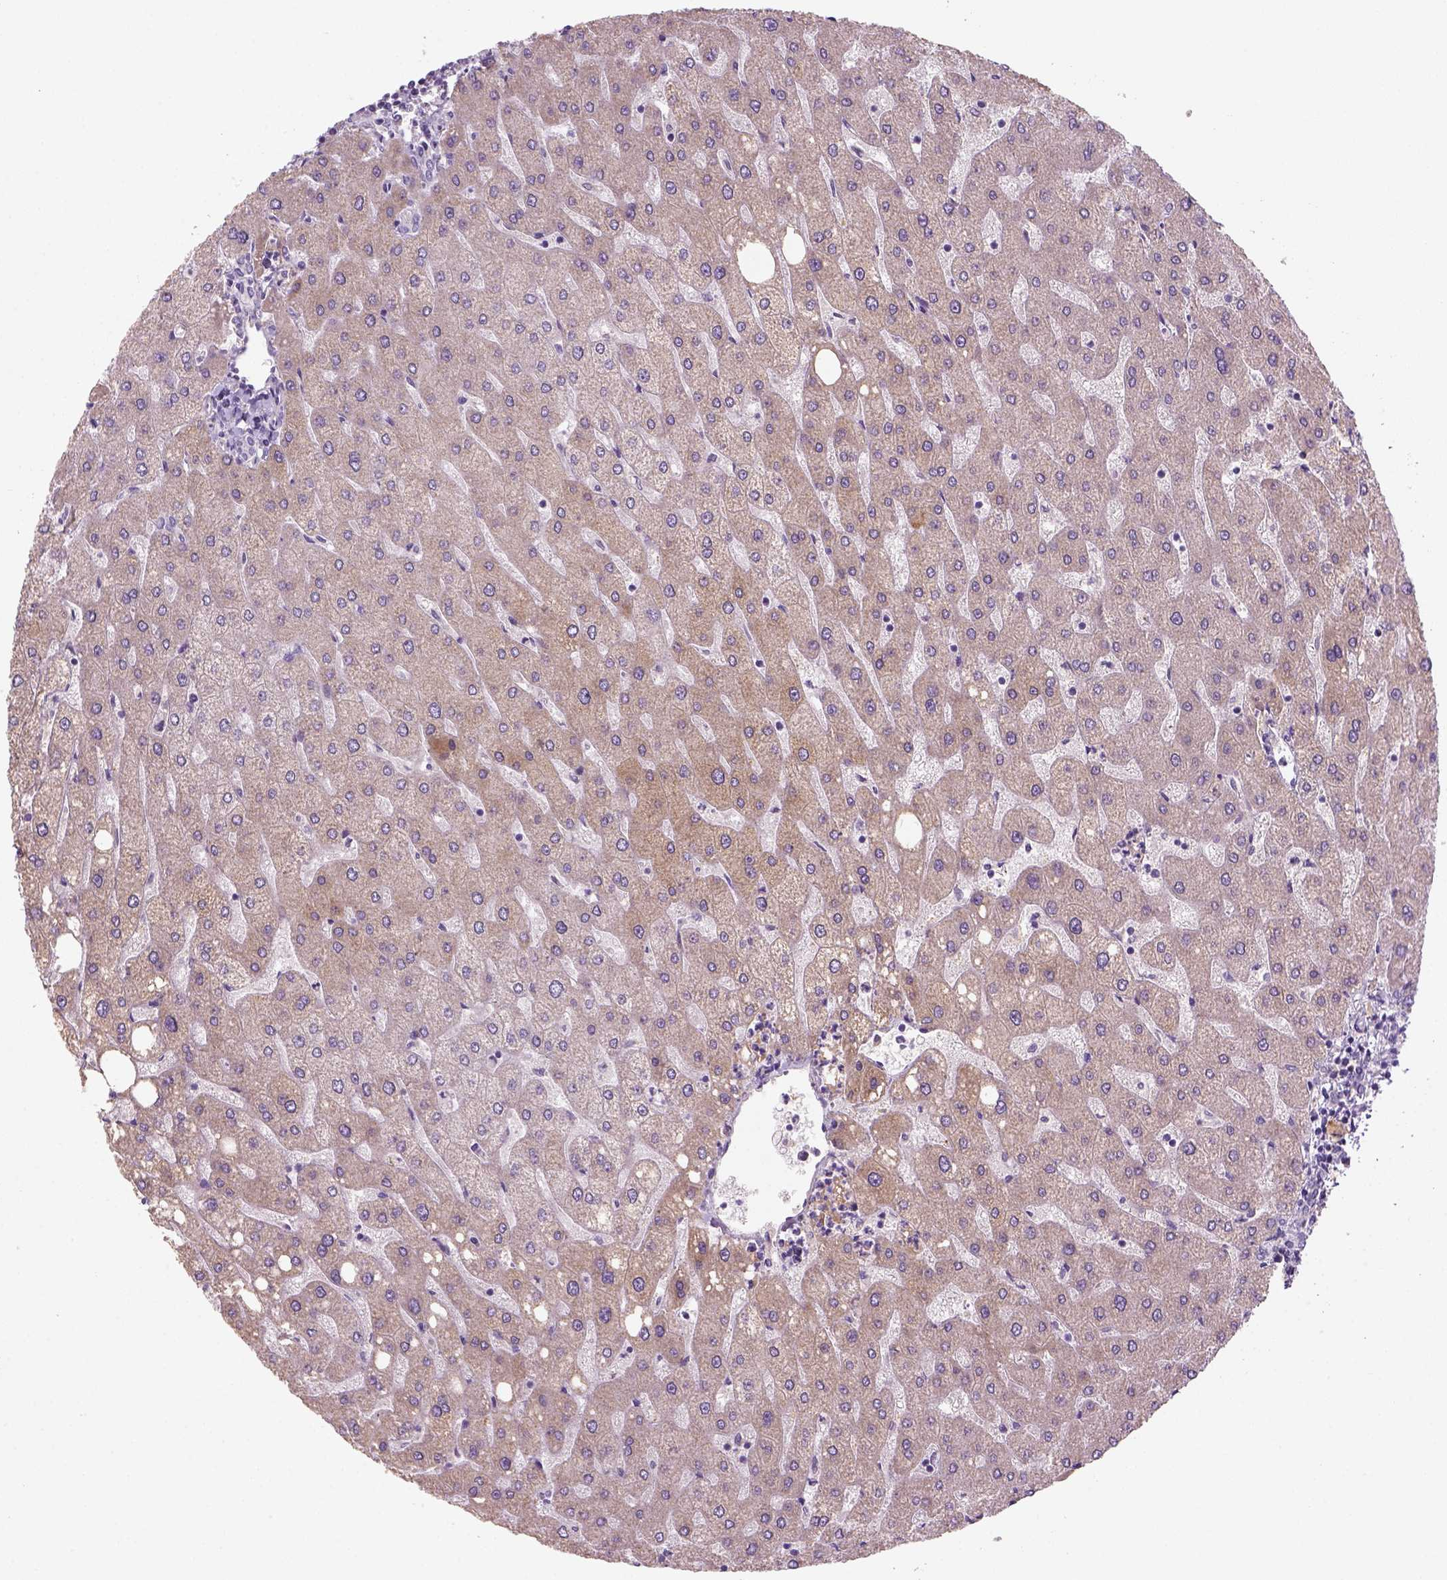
{"staining": {"intensity": "negative", "quantity": "none", "location": "none"}, "tissue": "liver", "cell_type": "Cholangiocytes", "image_type": "normal", "snomed": [{"axis": "morphology", "description": "Normal tissue, NOS"}, {"axis": "topography", "description": "Liver"}], "caption": "High power microscopy histopathology image of an immunohistochemistry histopathology image of normal liver, revealing no significant staining in cholangiocytes.", "gene": "NUDT6", "patient": {"sex": "male", "age": 67}}